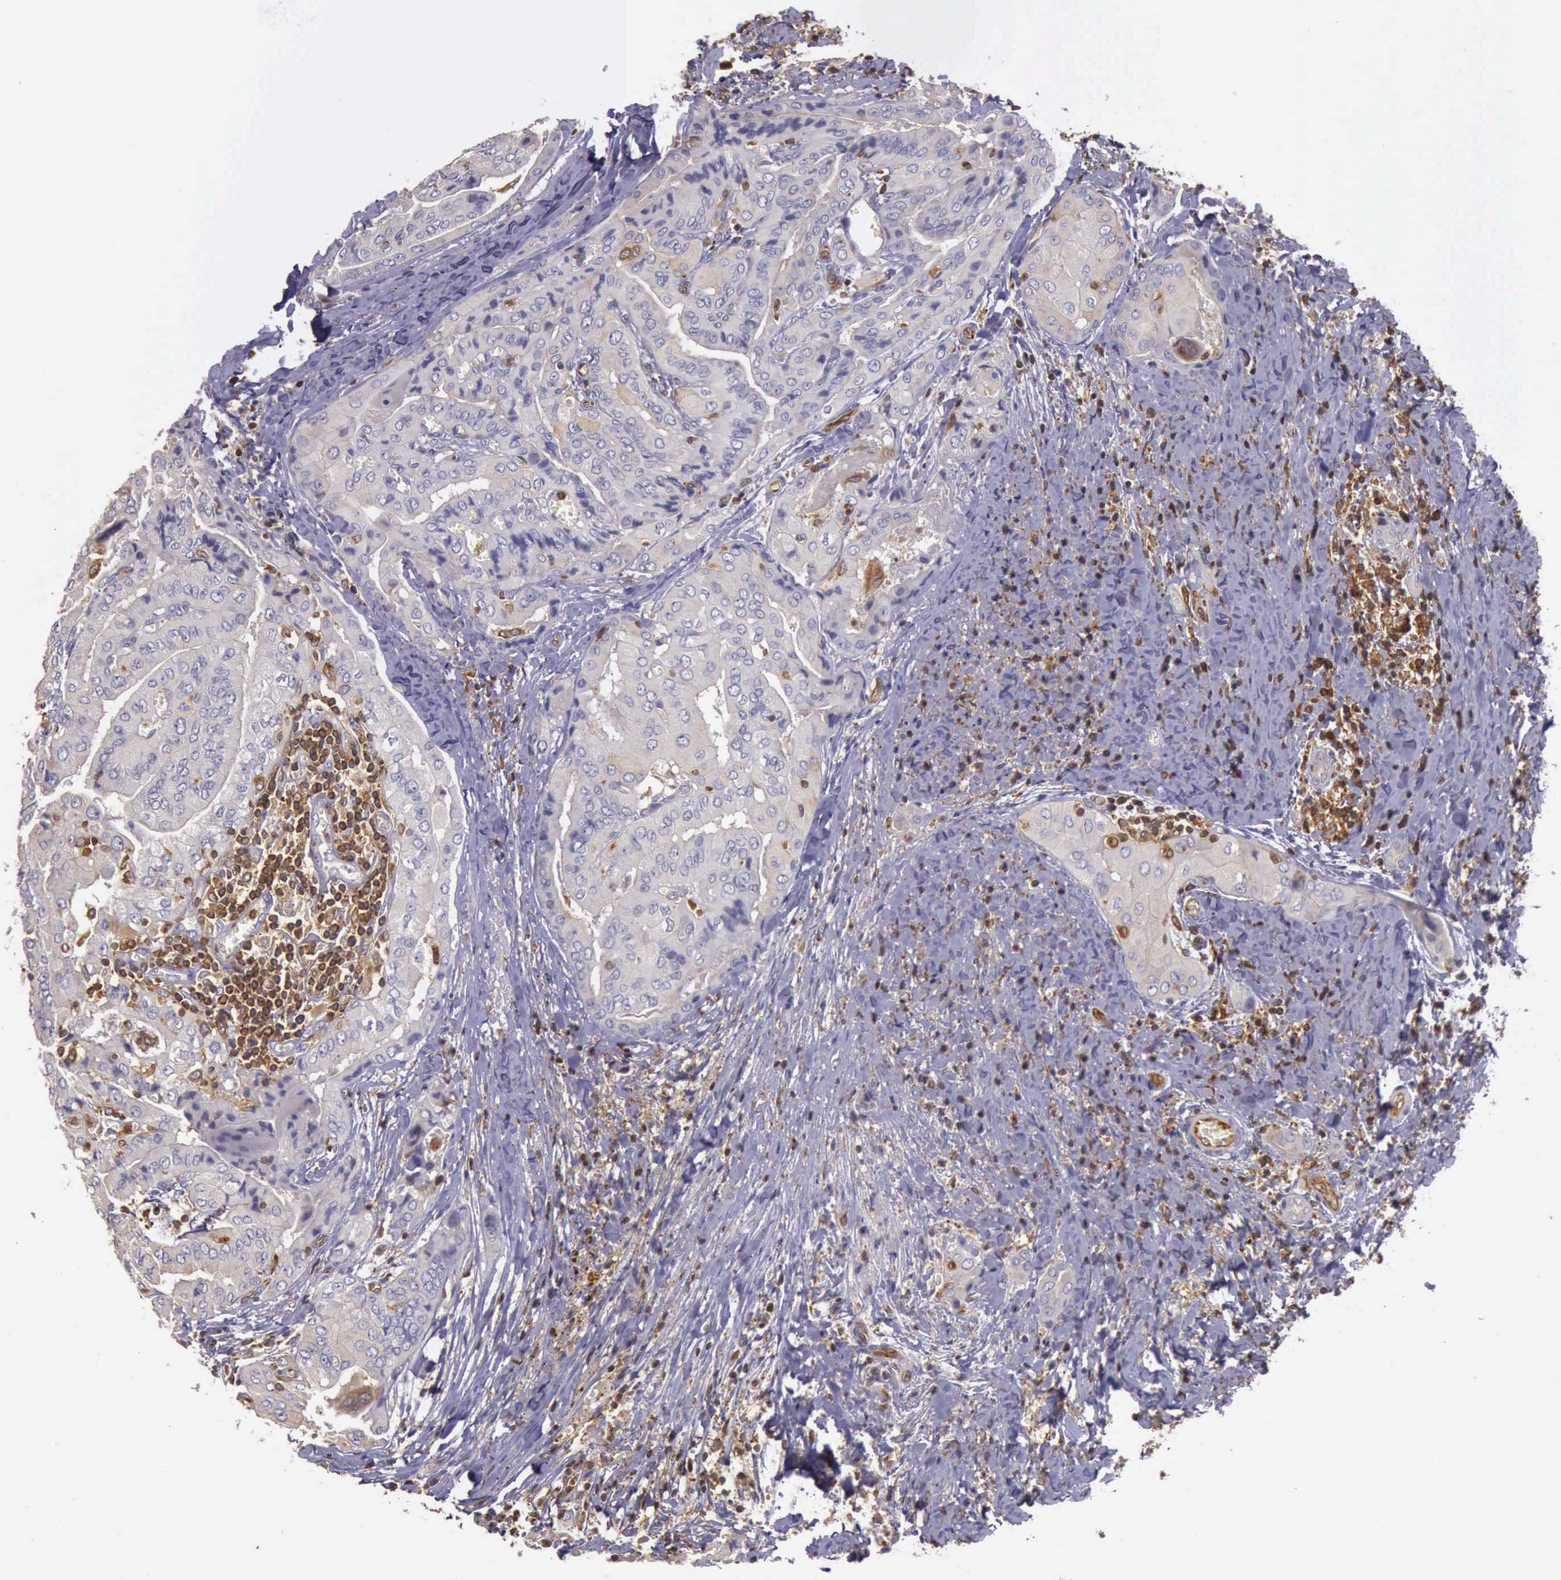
{"staining": {"intensity": "negative", "quantity": "none", "location": "none"}, "tissue": "thyroid cancer", "cell_type": "Tumor cells", "image_type": "cancer", "snomed": [{"axis": "morphology", "description": "Papillary adenocarcinoma, NOS"}, {"axis": "topography", "description": "Thyroid gland"}], "caption": "Immunohistochemistry micrograph of neoplastic tissue: thyroid cancer stained with DAB (3,3'-diaminobenzidine) reveals no significant protein staining in tumor cells.", "gene": "ARHGAP4", "patient": {"sex": "female", "age": 71}}